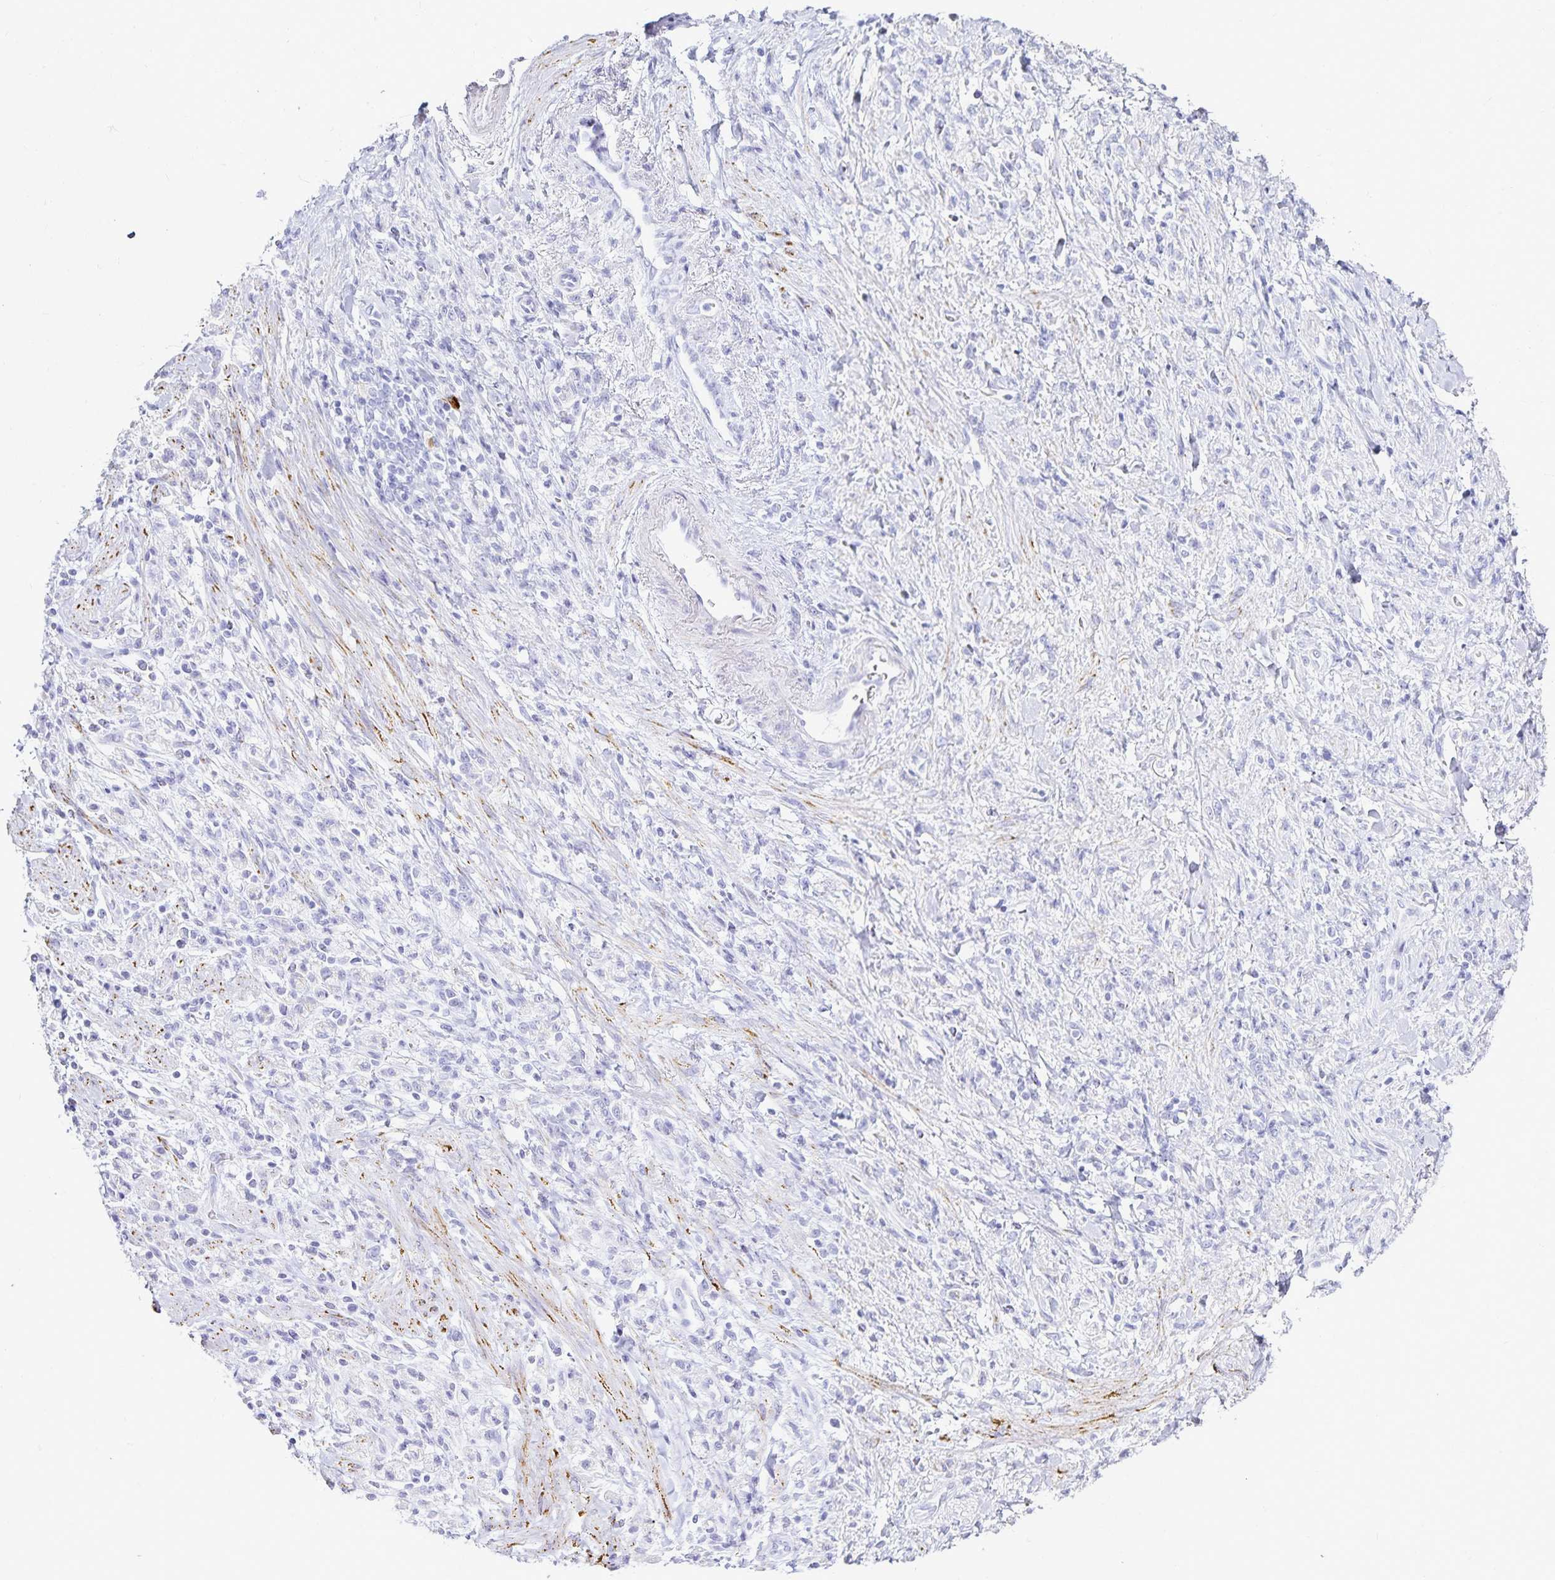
{"staining": {"intensity": "negative", "quantity": "none", "location": "none"}, "tissue": "stomach cancer", "cell_type": "Tumor cells", "image_type": "cancer", "snomed": [{"axis": "morphology", "description": "Adenocarcinoma, NOS"}, {"axis": "topography", "description": "Stomach"}], "caption": "DAB immunohistochemical staining of adenocarcinoma (stomach) demonstrates no significant staining in tumor cells.", "gene": "GP2", "patient": {"sex": "male", "age": 77}}